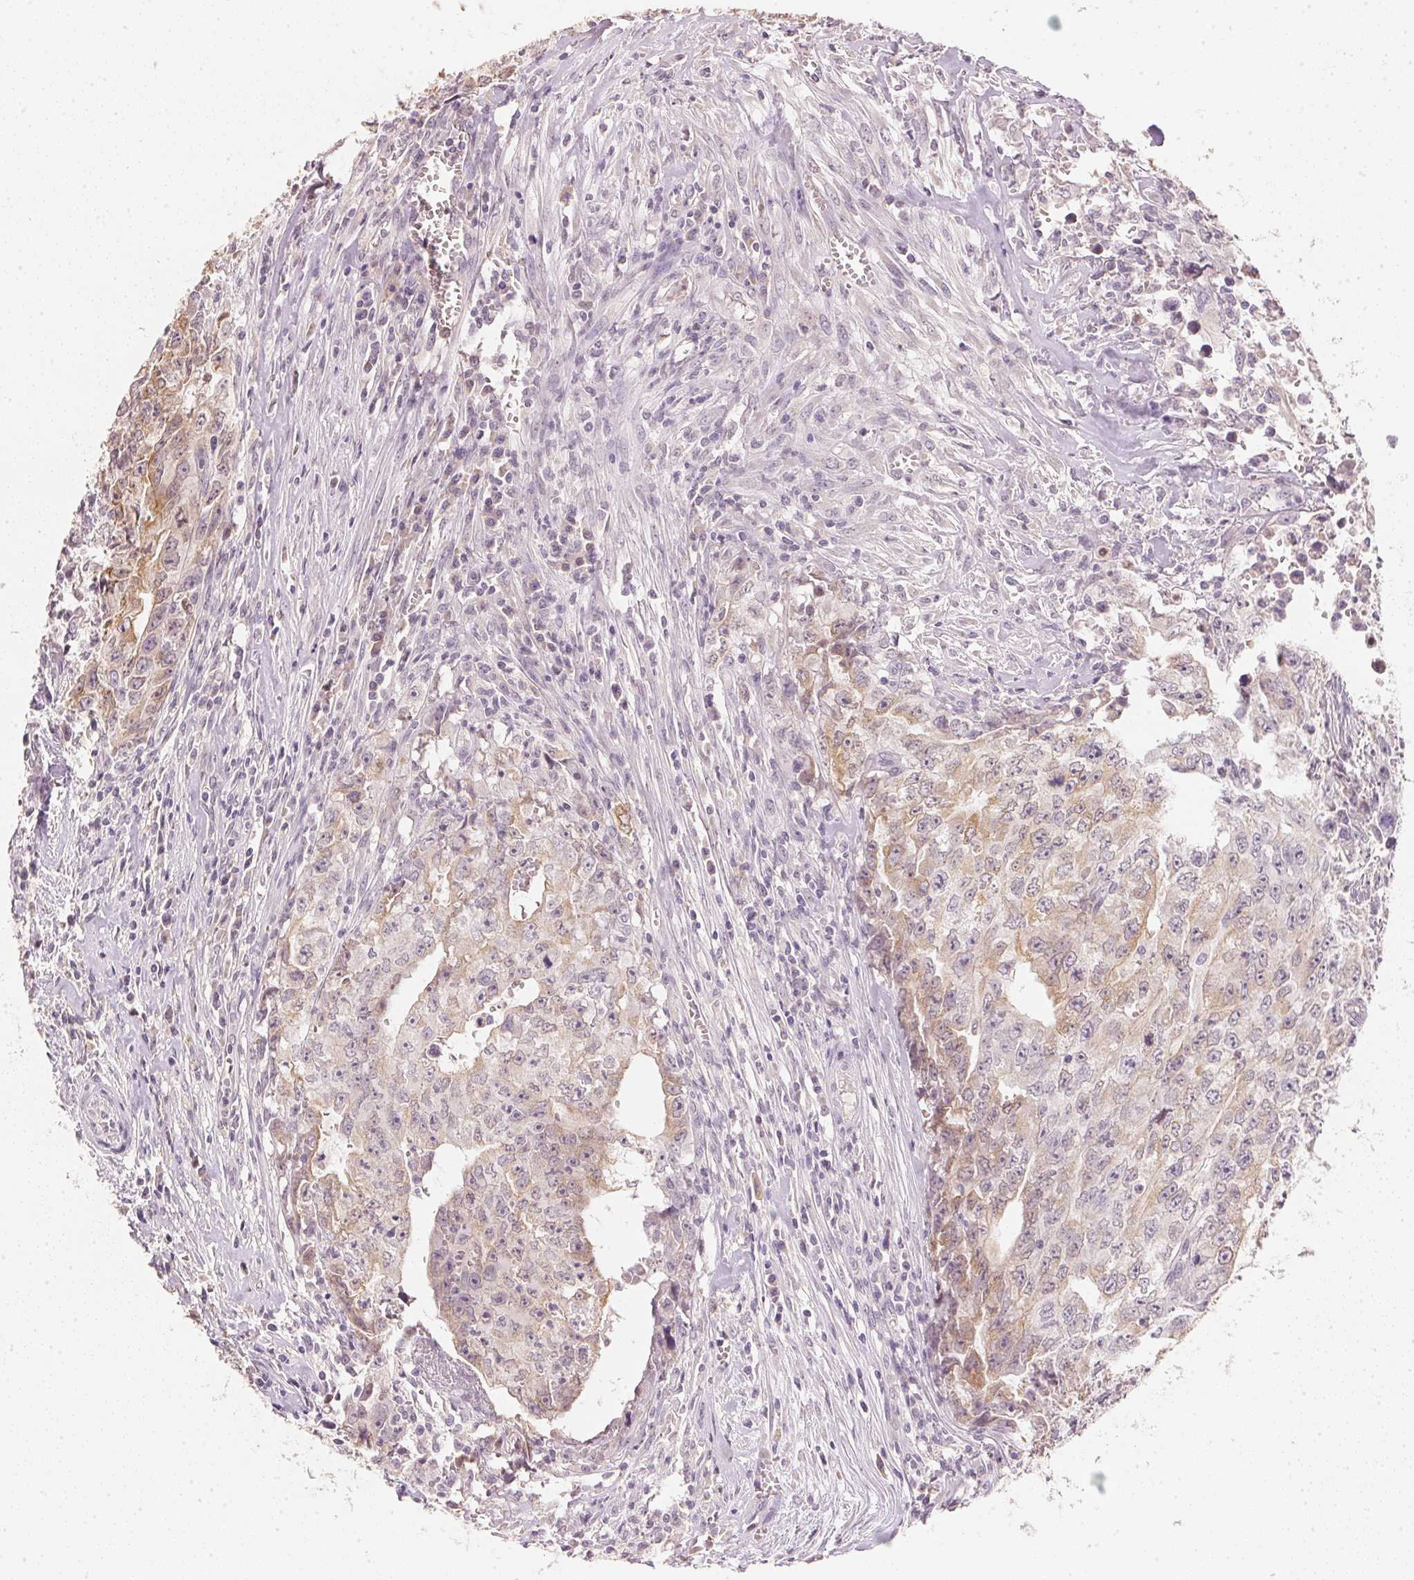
{"staining": {"intensity": "weak", "quantity": "<25%", "location": "cytoplasmic/membranous"}, "tissue": "testis cancer", "cell_type": "Tumor cells", "image_type": "cancer", "snomed": [{"axis": "morphology", "description": "Carcinoma, Embryonal, NOS"}, {"axis": "morphology", "description": "Teratoma, malignant, NOS"}, {"axis": "topography", "description": "Testis"}], "caption": "Testis cancer (malignant teratoma) was stained to show a protein in brown. There is no significant expression in tumor cells. (Stains: DAB immunohistochemistry (IHC) with hematoxylin counter stain, Microscopy: brightfield microscopy at high magnification).", "gene": "DHCR24", "patient": {"sex": "male", "age": 24}}